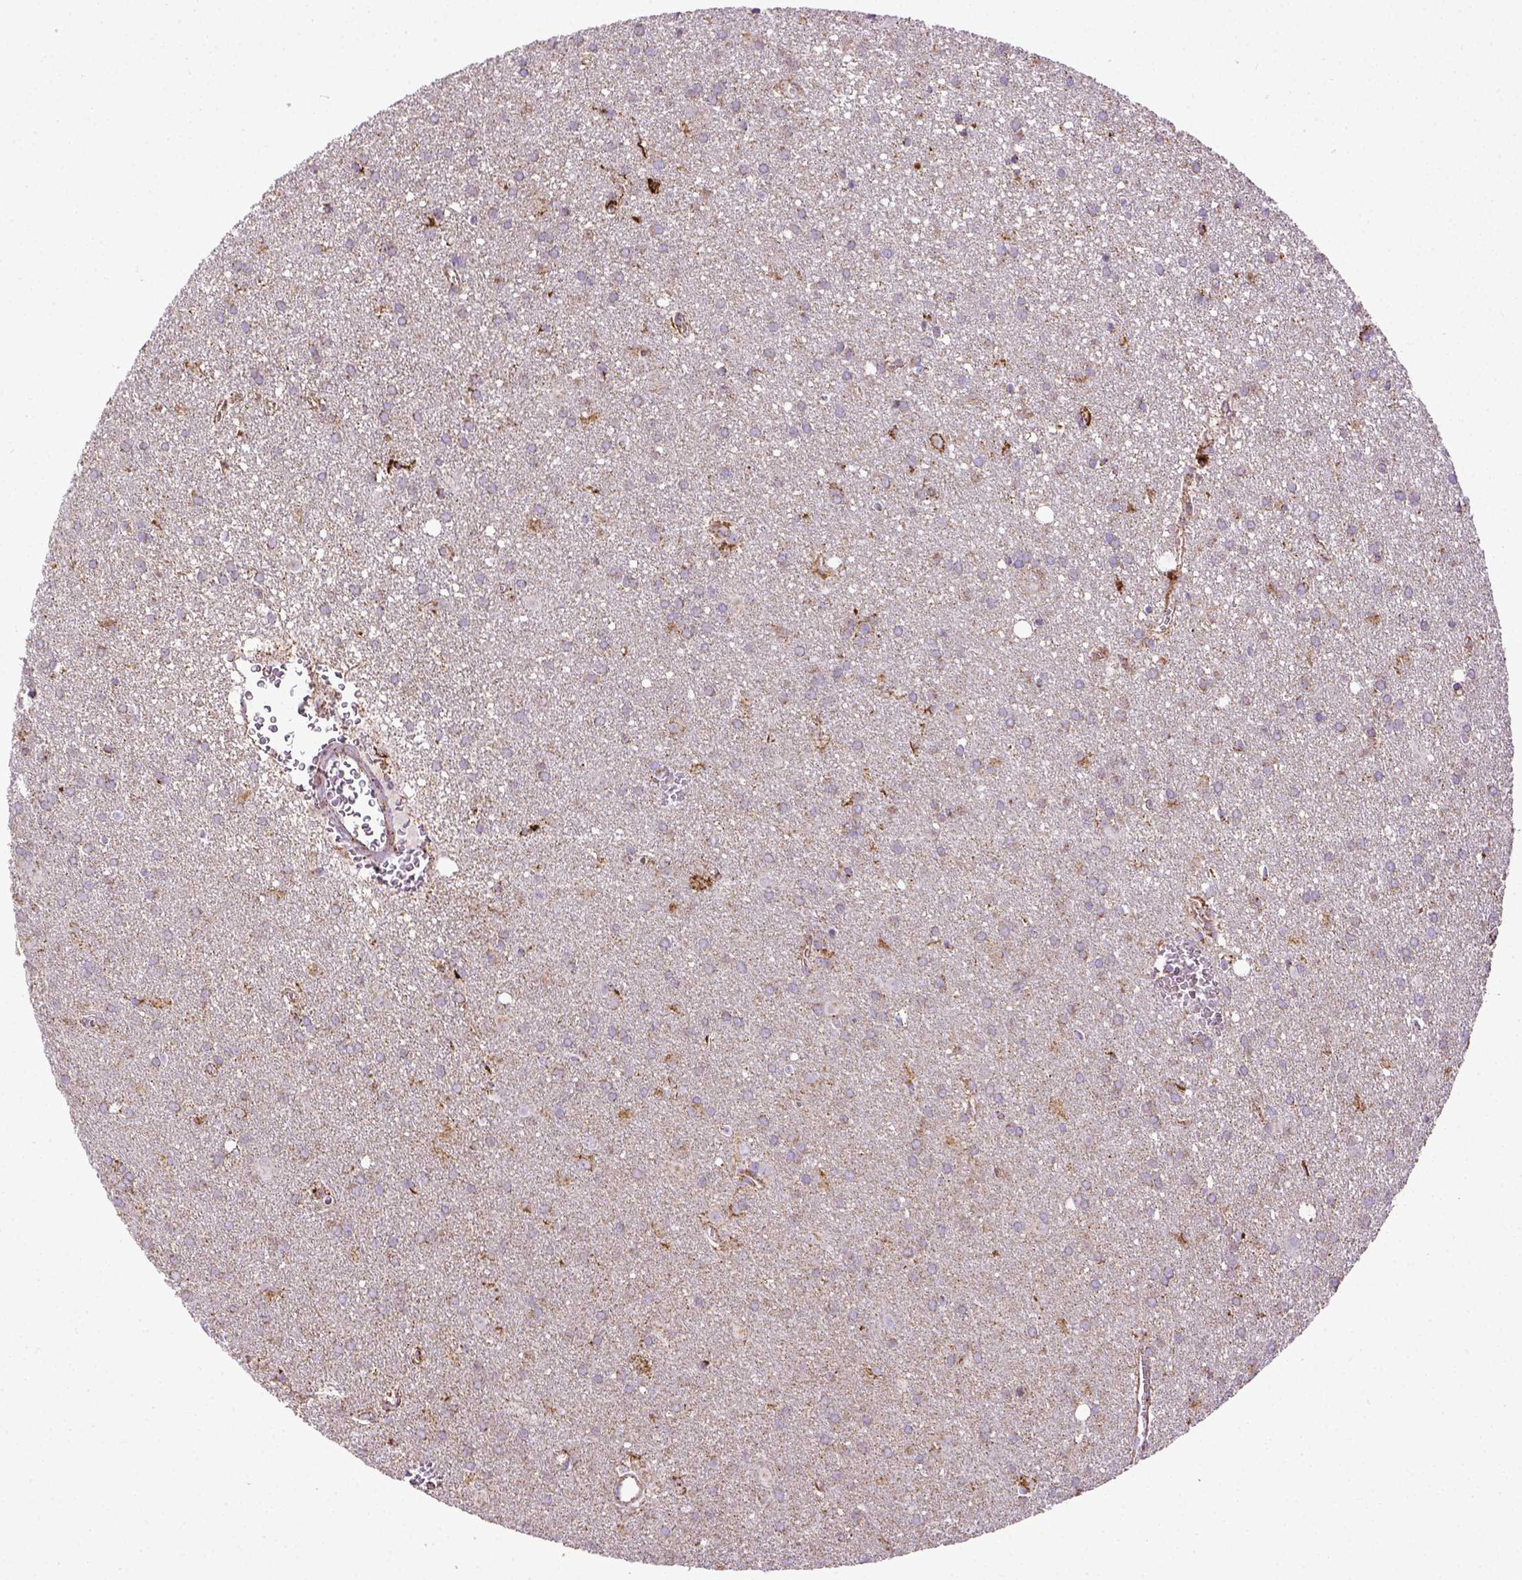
{"staining": {"intensity": "weak", "quantity": ">75%", "location": "cytoplasmic/membranous"}, "tissue": "glioma", "cell_type": "Tumor cells", "image_type": "cancer", "snomed": [{"axis": "morphology", "description": "Glioma, malignant, Low grade"}, {"axis": "topography", "description": "Brain"}], "caption": "Immunohistochemistry (IHC) photomicrograph of human malignant low-grade glioma stained for a protein (brown), which demonstrates low levels of weak cytoplasmic/membranous positivity in about >75% of tumor cells.", "gene": "MT-CO1", "patient": {"sex": "male", "age": 58}}